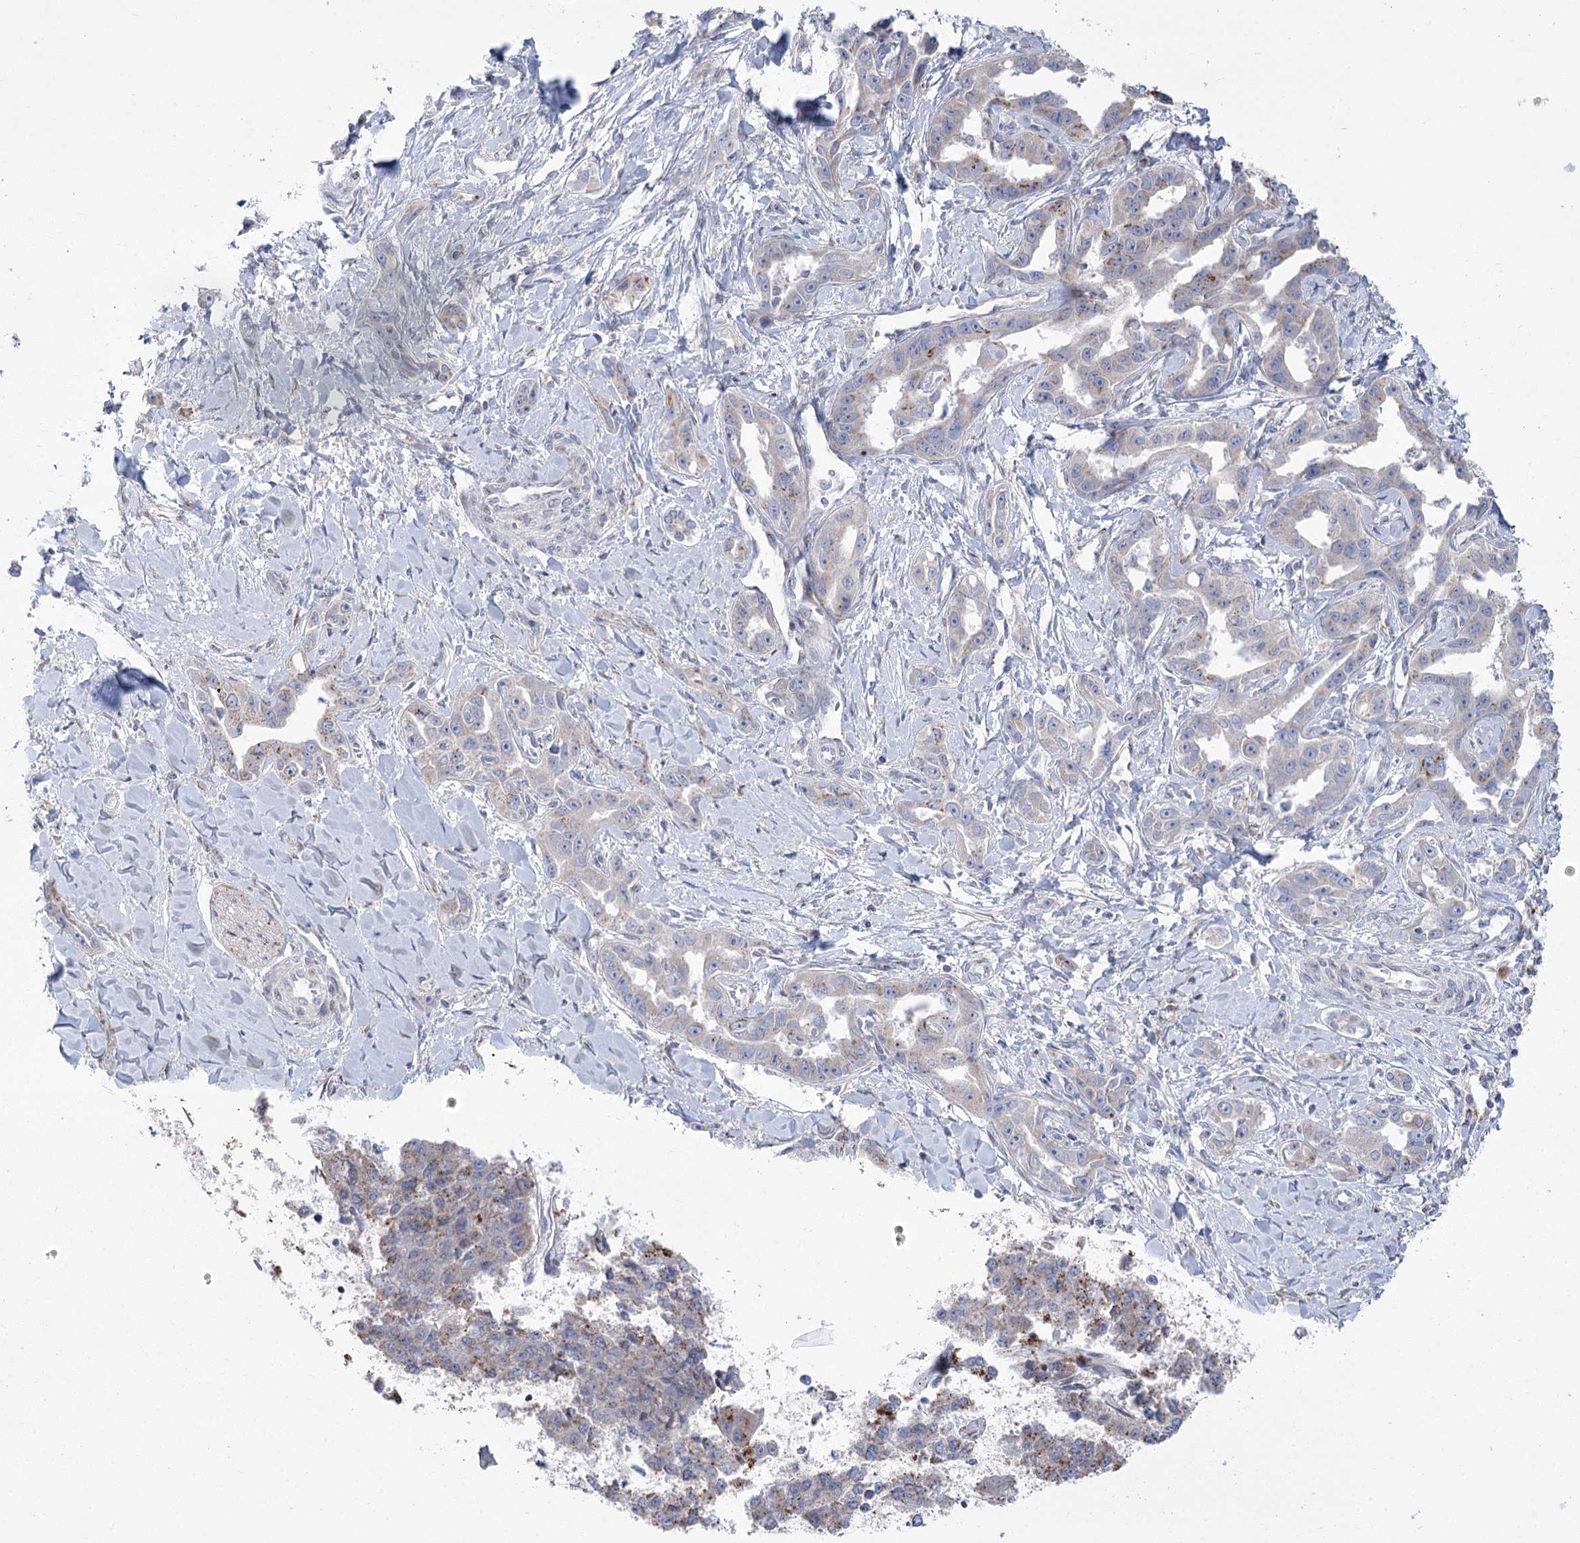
{"staining": {"intensity": "weak", "quantity": "<25%", "location": "cytoplasmic/membranous"}, "tissue": "liver cancer", "cell_type": "Tumor cells", "image_type": "cancer", "snomed": [{"axis": "morphology", "description": "Cholangiocarcinoma"}, {"axis": "topography", "description": "Liver"}], "caption": "Protein analysis of liver cancer exhibits no significant expression in tumor cells.", "gene": "NME7", "patient": {"sex": "male", "age": 59}}